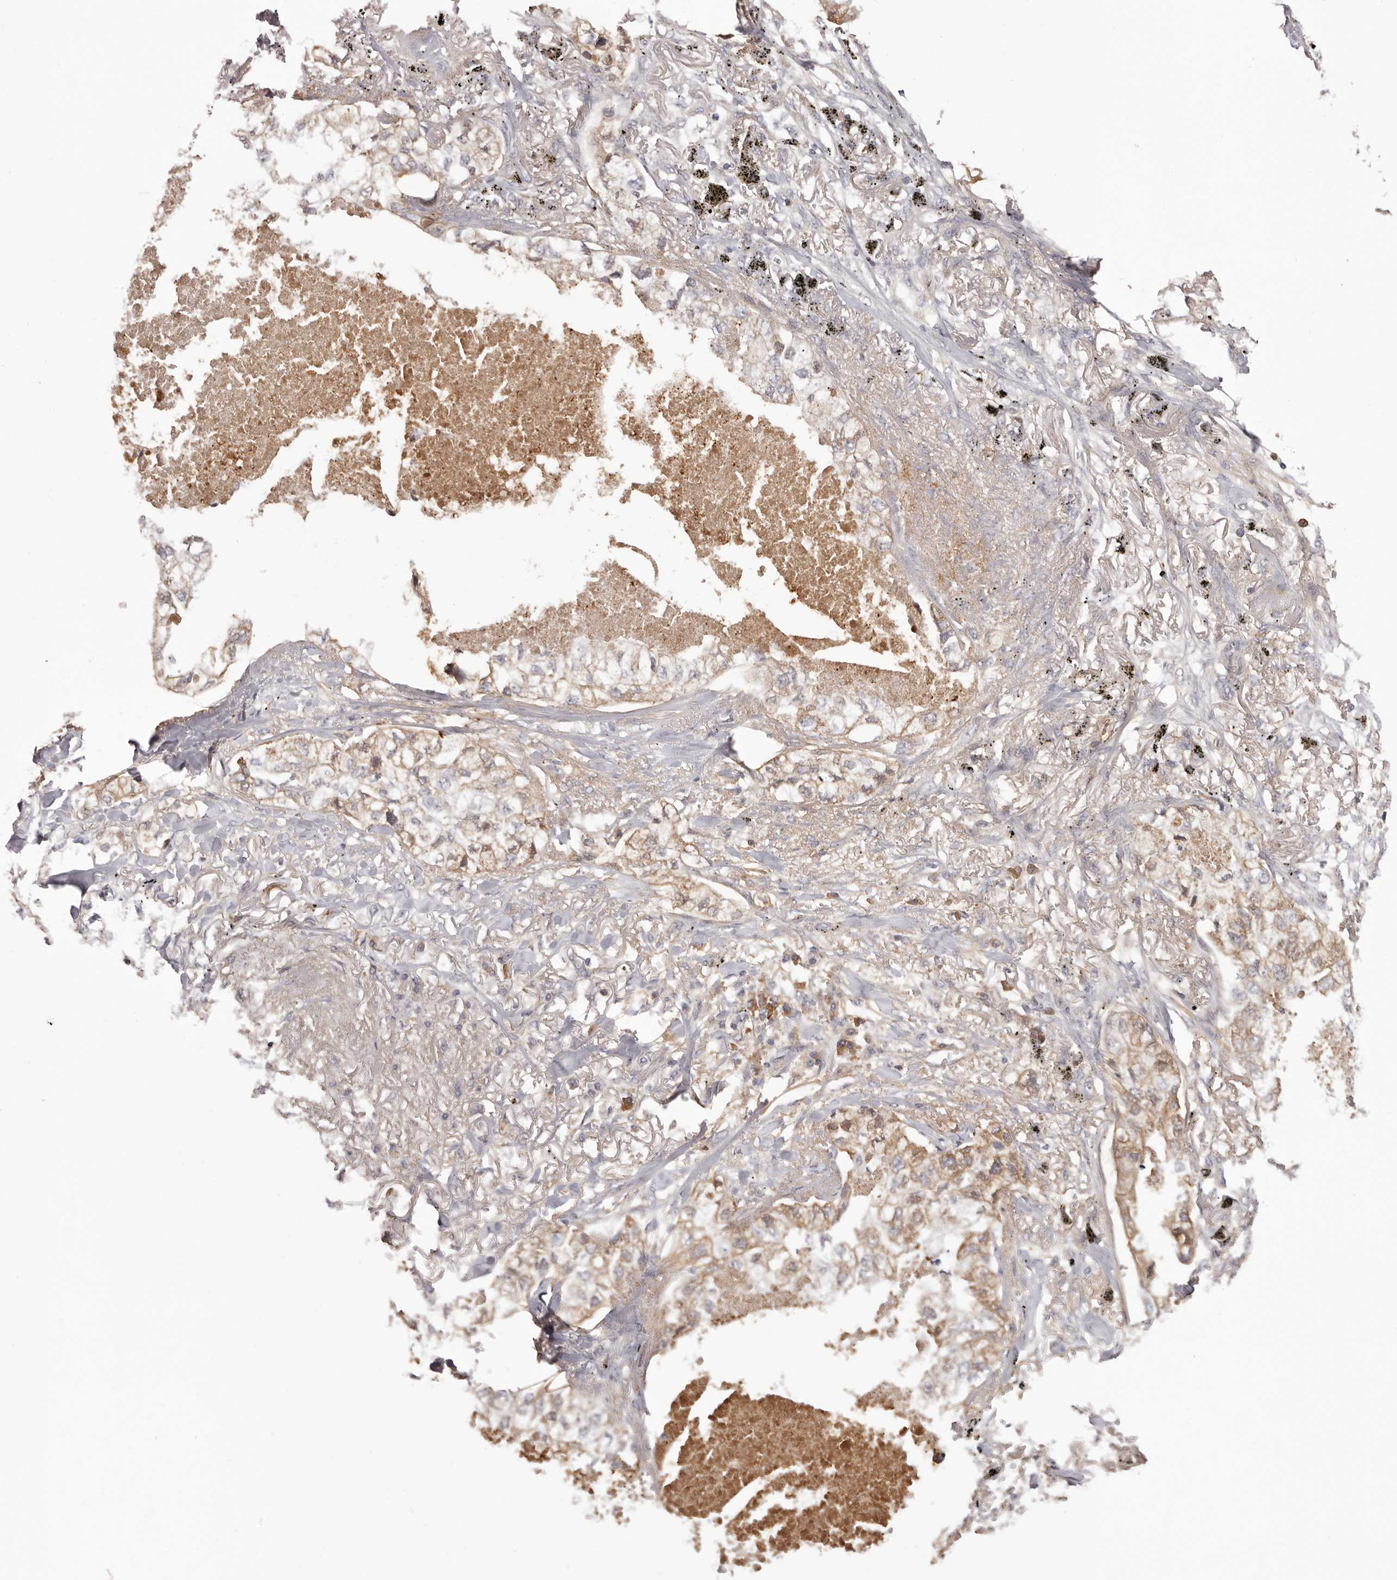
{"staining": {"intensity": "weak", "quantity": "<25%", "location": "cytoplasmic/membranous"}, "tissue": "lung cancer", "cell_type": "Tumor cells", "image_type": "cancer", "snomed": [{"axis": "morphology", "description": "Adenocarcinoma, NOS"}, {"axis": "topography", "description": "Lung"}], "caption": "An IHC image of lung adenocarcinoma is shown. There is no staining in tumor cells of lung adenocarcinoma.", "gene": "OTUD3", "patient": {"sex": "male", "age": 65}}